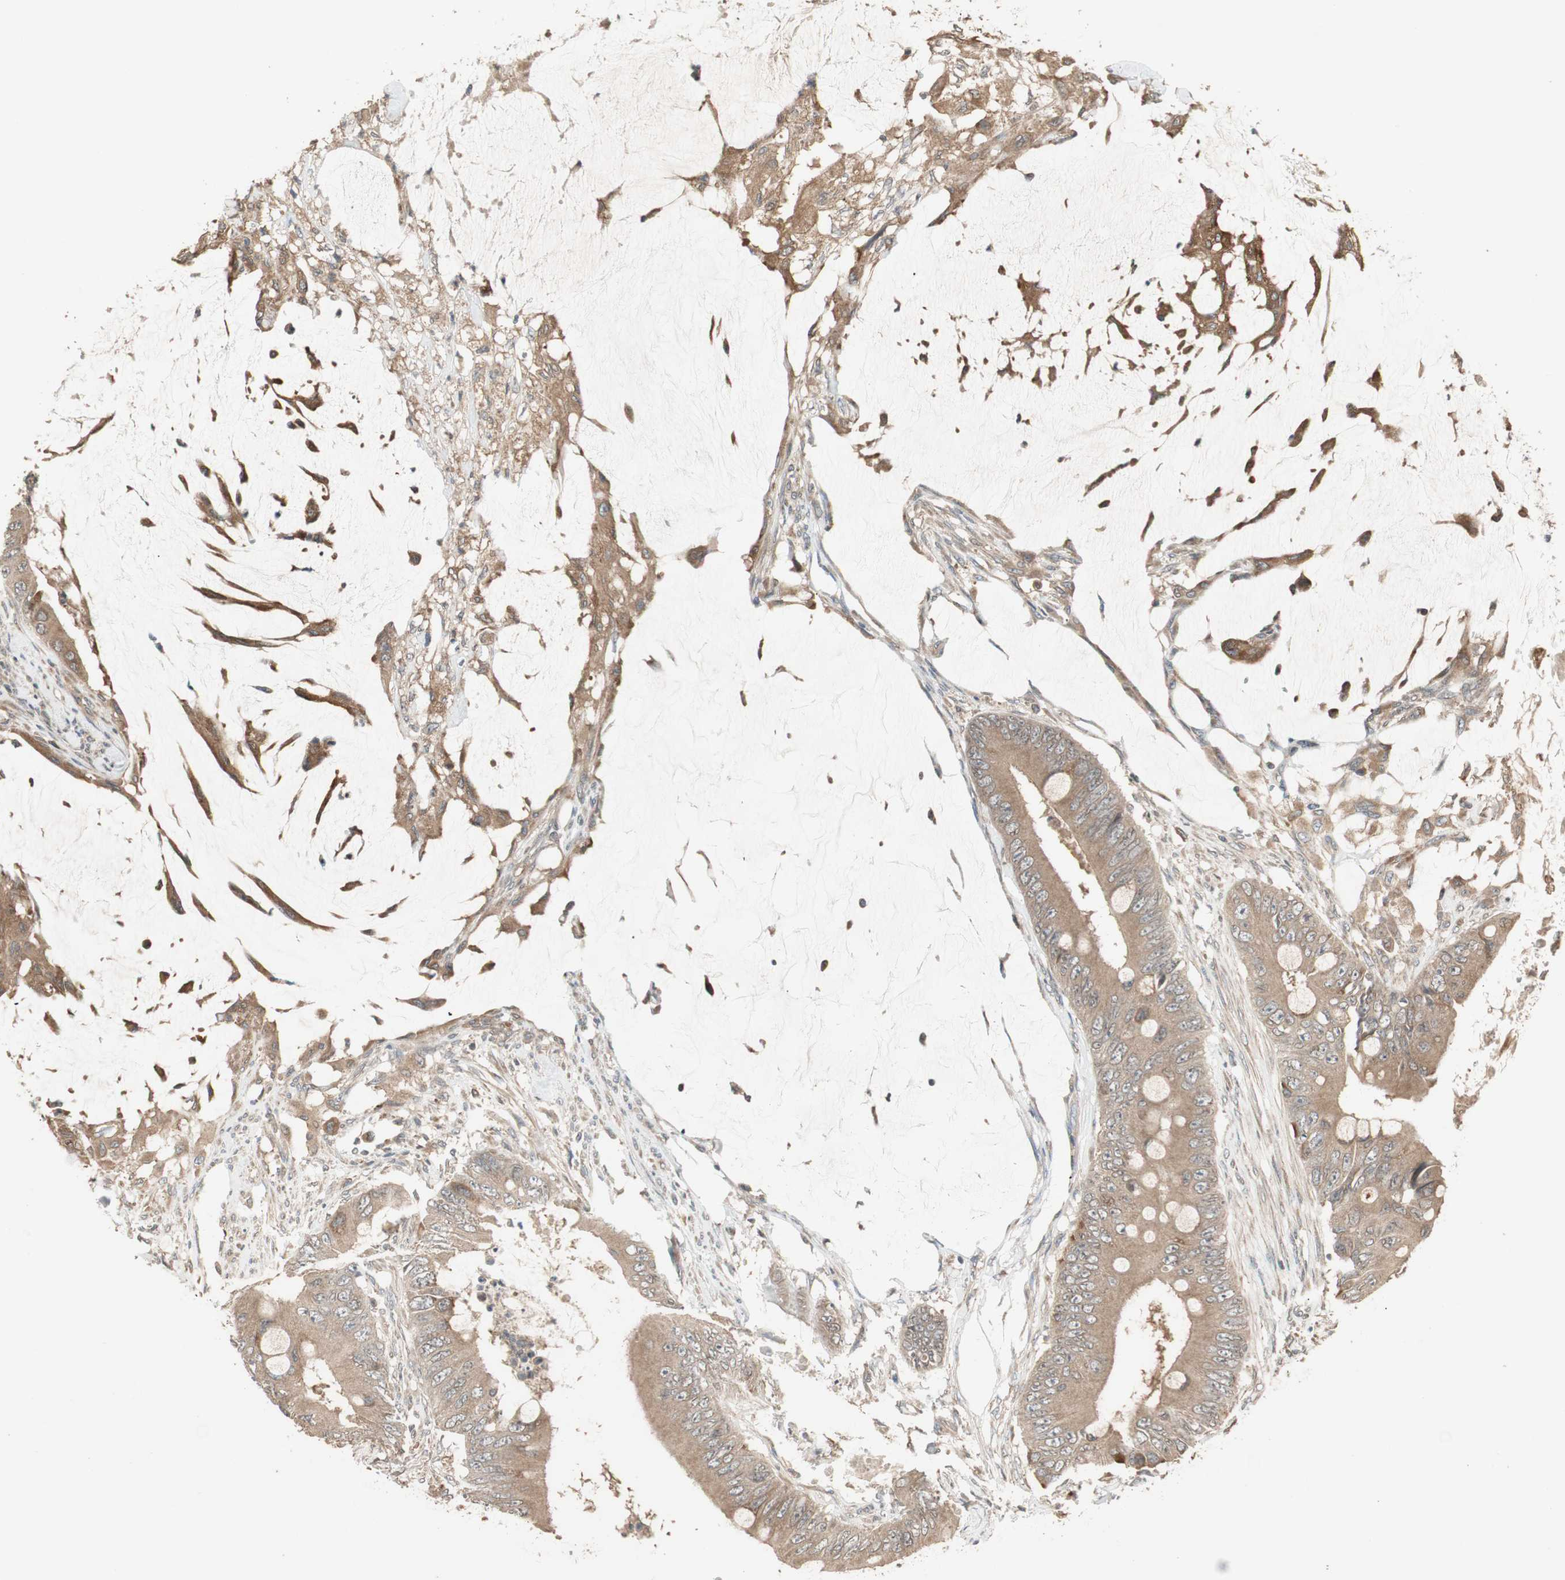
{"staining": {"intensity": "weak", "quantity": ">75%", "location": "cytoplasmic/membranous"}, "tissue": "colorectal cancer", "cell_type": "Tumor cells", "image_type": "cancer", "snomed": [{"axis": "morphology", "description": "Adenocarcinoma, NOS"}, {"axis": "topography", "description": "Rectum"}], "caption": "An immunohistochemistry (IHC) histopathology image of tumor tissue is shown. Protein staining in brown labels weak cytoplasmic/membranous positivity in colorectal cancer (adenocarcinoma) within tumor cells.", "gene": "ATP6AP2", "patient": {"sex": "female", "age": 77}}